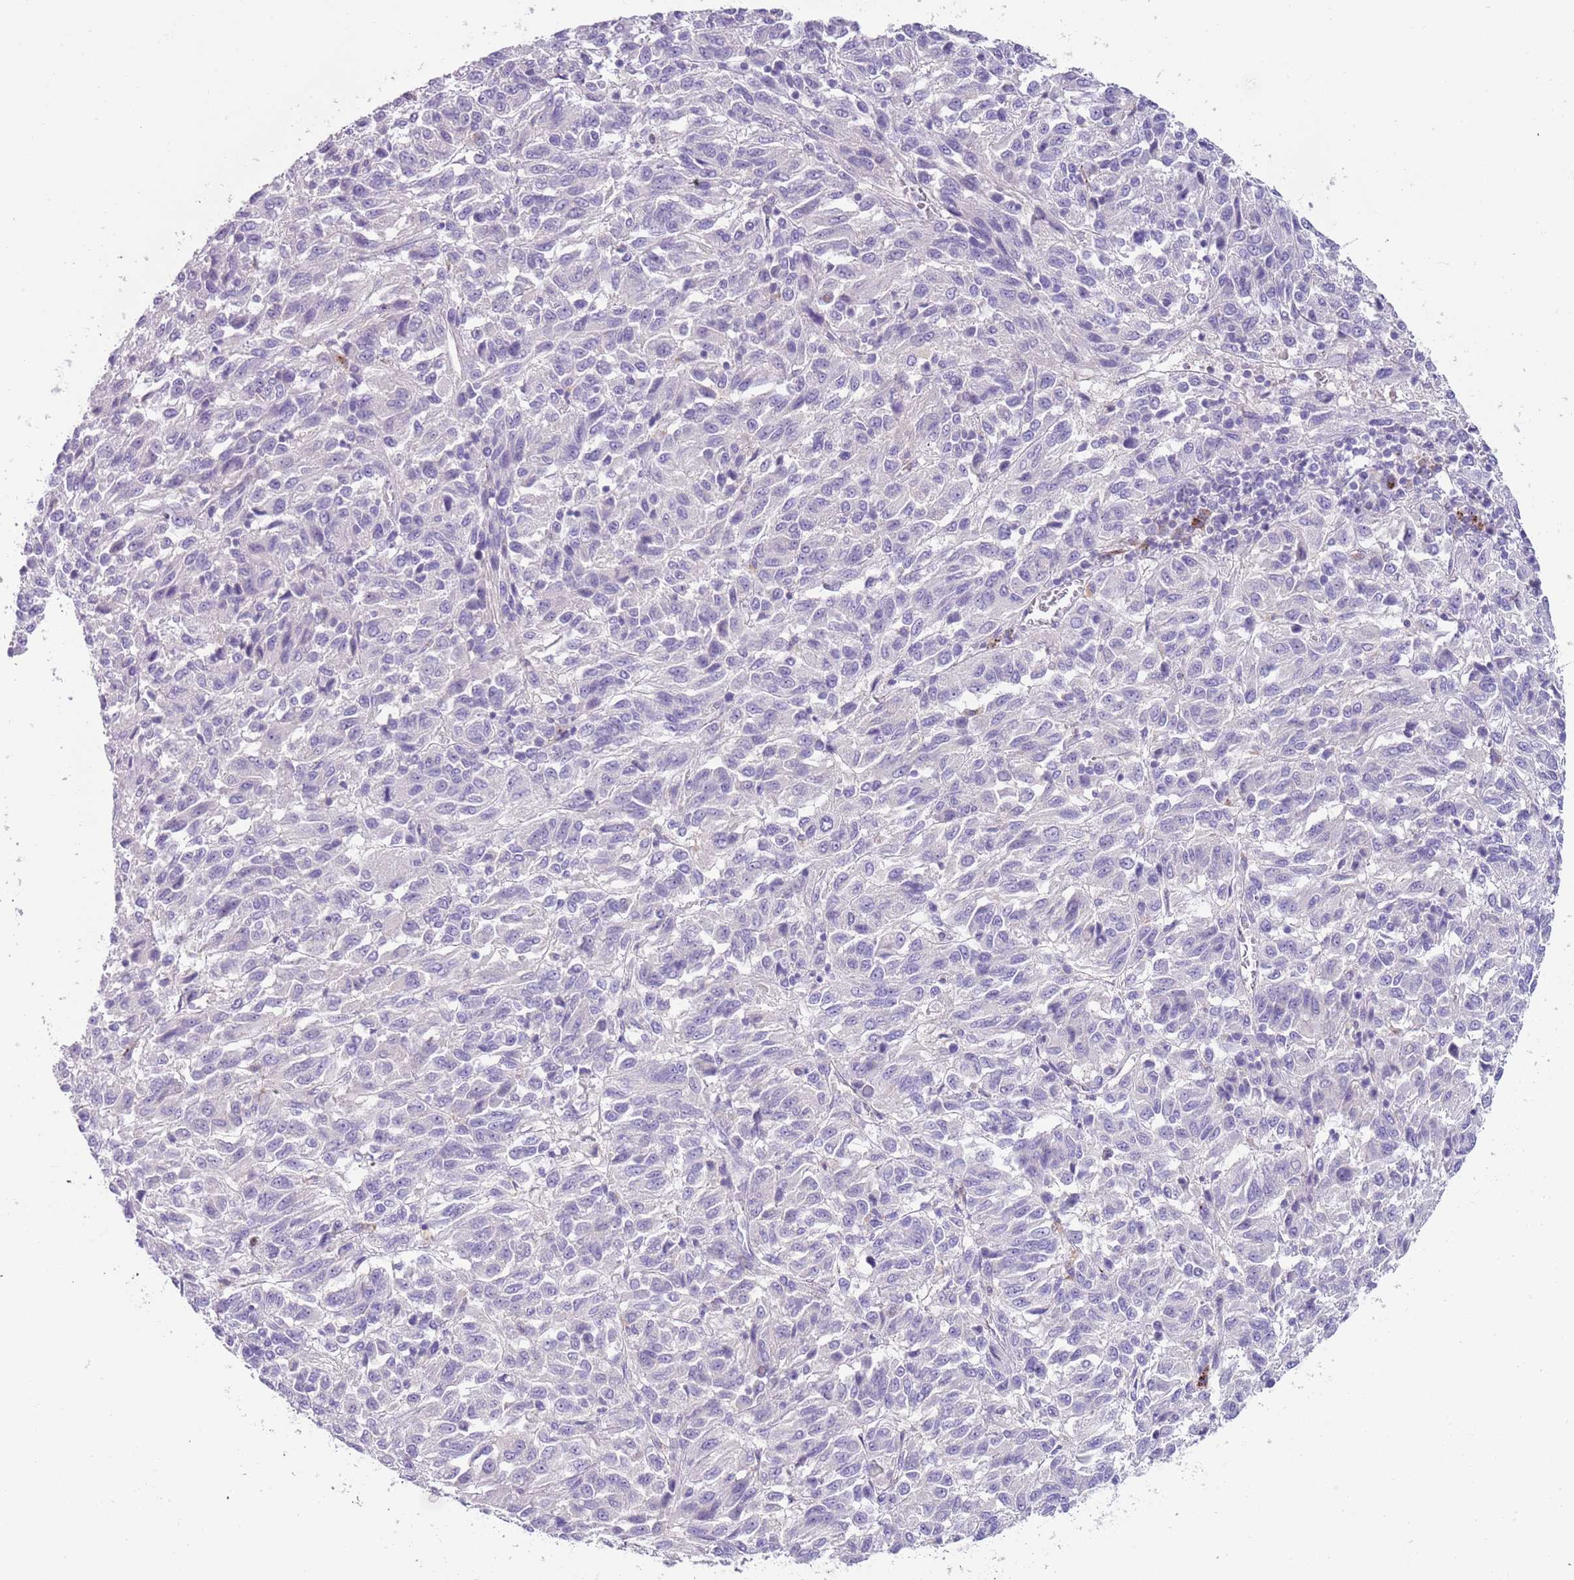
{"staining": {"intensity": "negative", "quantity": "none", "location": "none"}, "tissue": "melanoma", "cell_type": "Tumor cells", "image_type": "cancer", "snomed": [{"axis": "morphology", "description": "Malignant melanoma, Metastatic site"}, {"axis": "topography", "description": "Lung"}], "caption": "Image shows no significant protein positivity in tumor cells of malignant melanoma (metastatic site). (DAB (3,3'-diaminobenzidine) IHC visualized using brightfield microscopy, high magnification).", "gene": "LRRN3", "patient": {"sex": "male", "age": 64}}